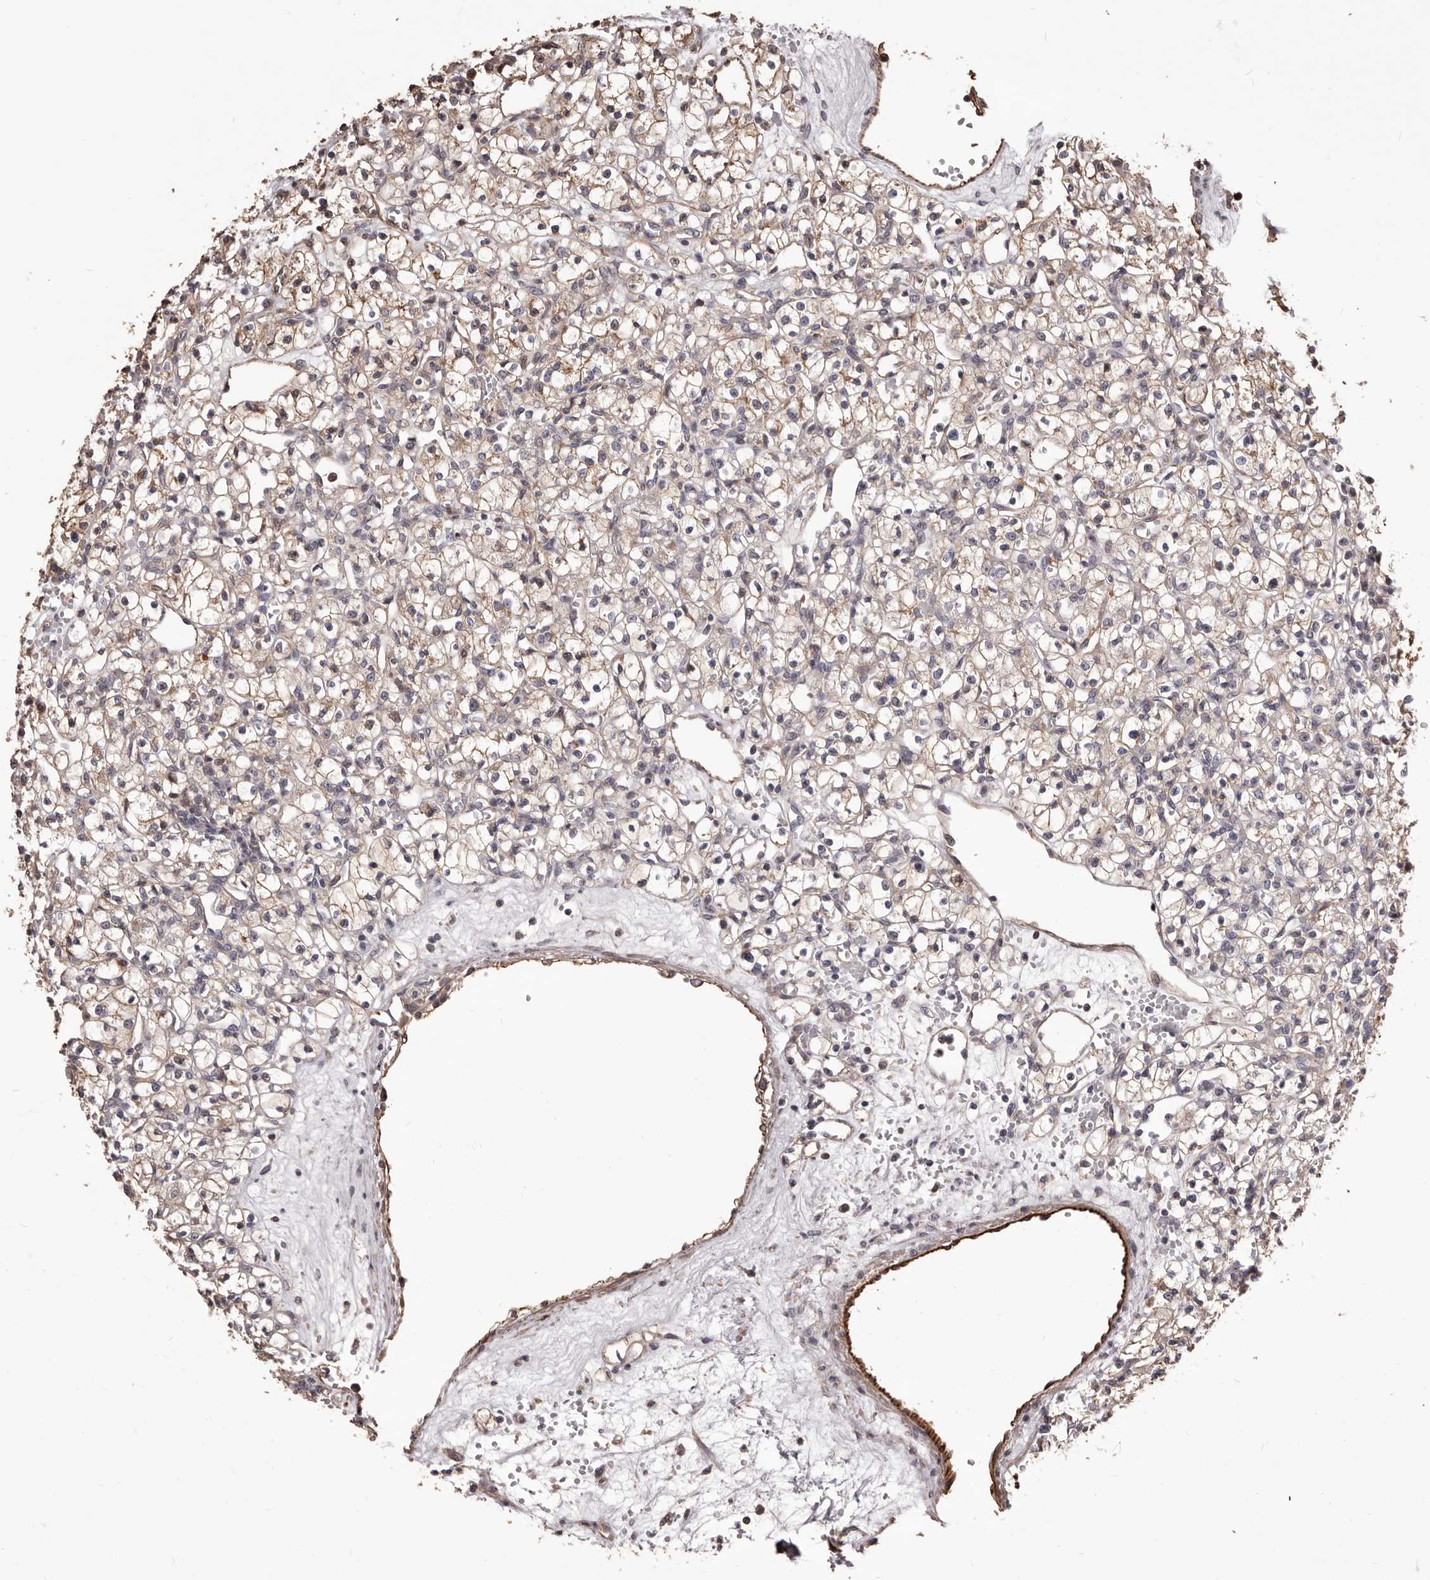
{"staining": {"intensity": "weak", "quantity": "25%-75%", "location": "cytoplasmic/membranous"}, "tissue": "renal cancer", "cell_type": "Tumor cells", "image_type": "cancer", "snomed": [{"axis": "morphology", "description": "Adenocarcinoma, NOS"}, {"axis": "topography", "description": "Kidney"}], "caption": "Immunohistochemical staining of human renal cancer reveals low levels of weak cytoplasmic/membranous positivity in approximately 25%-75% of tumor cells.", "gene": "ALPK1", "patient": {"sex": "female", "age": 59}}